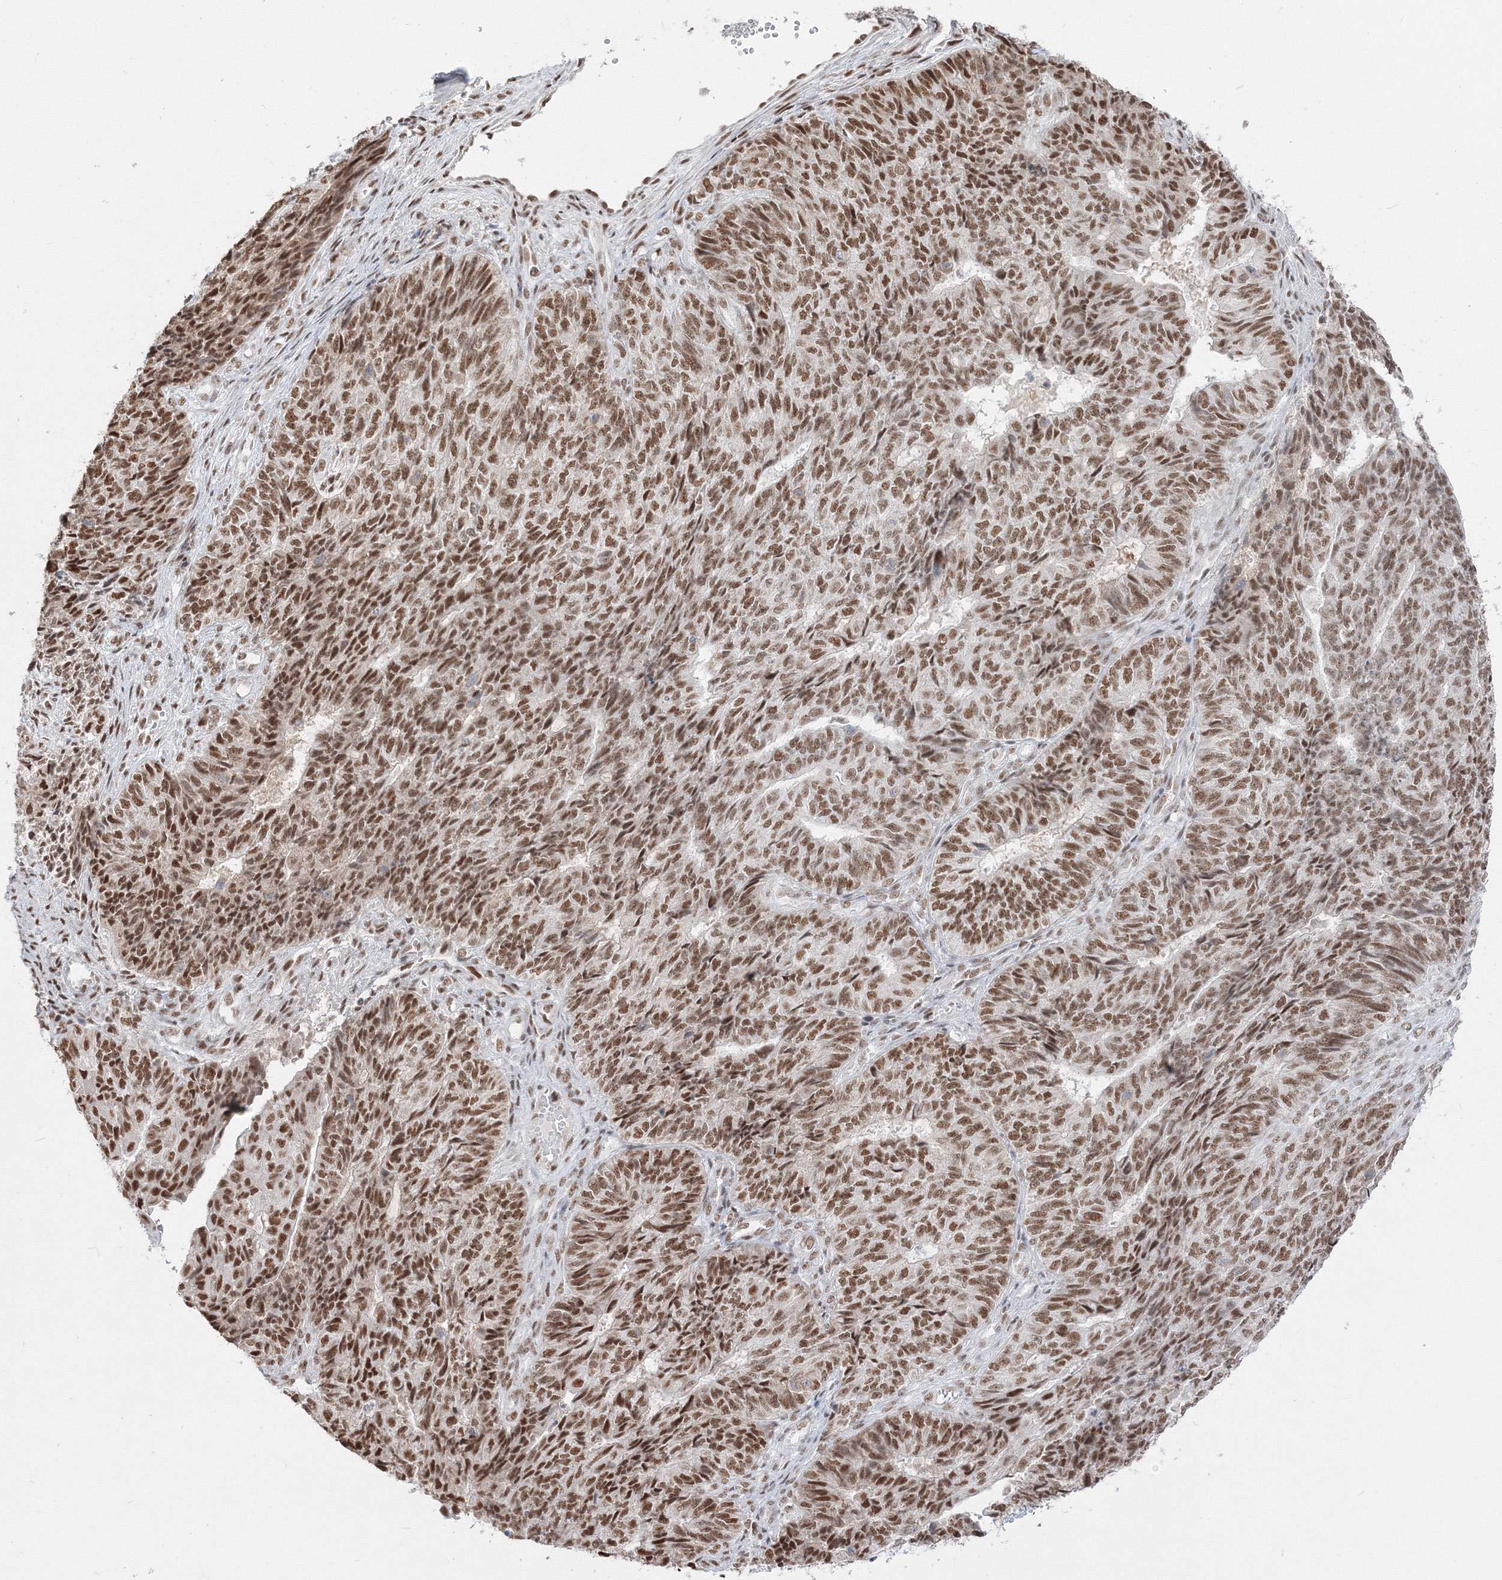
{"staining": {"intensity": "moderate", "quantity": ">75%", "location": "nuclear"}, "tissue": "endometrial cancer", "cell_type": "Tumor cells", "image_type": "cancer", "snomed": [{"axis": "morphology", "description": "Adenocarcinoma, NOS"}, {"axis": "topography", "description": "Endometrium"}], "caption": "Protein staining exhibits moderate nuclear positivity in about >75% of tumor cells in endometrial cancer (adenocarcinoma). Nuclei are stained in blue.", "gene": "PPP4R2", "patient": {"sex": "female", "age": 32}}